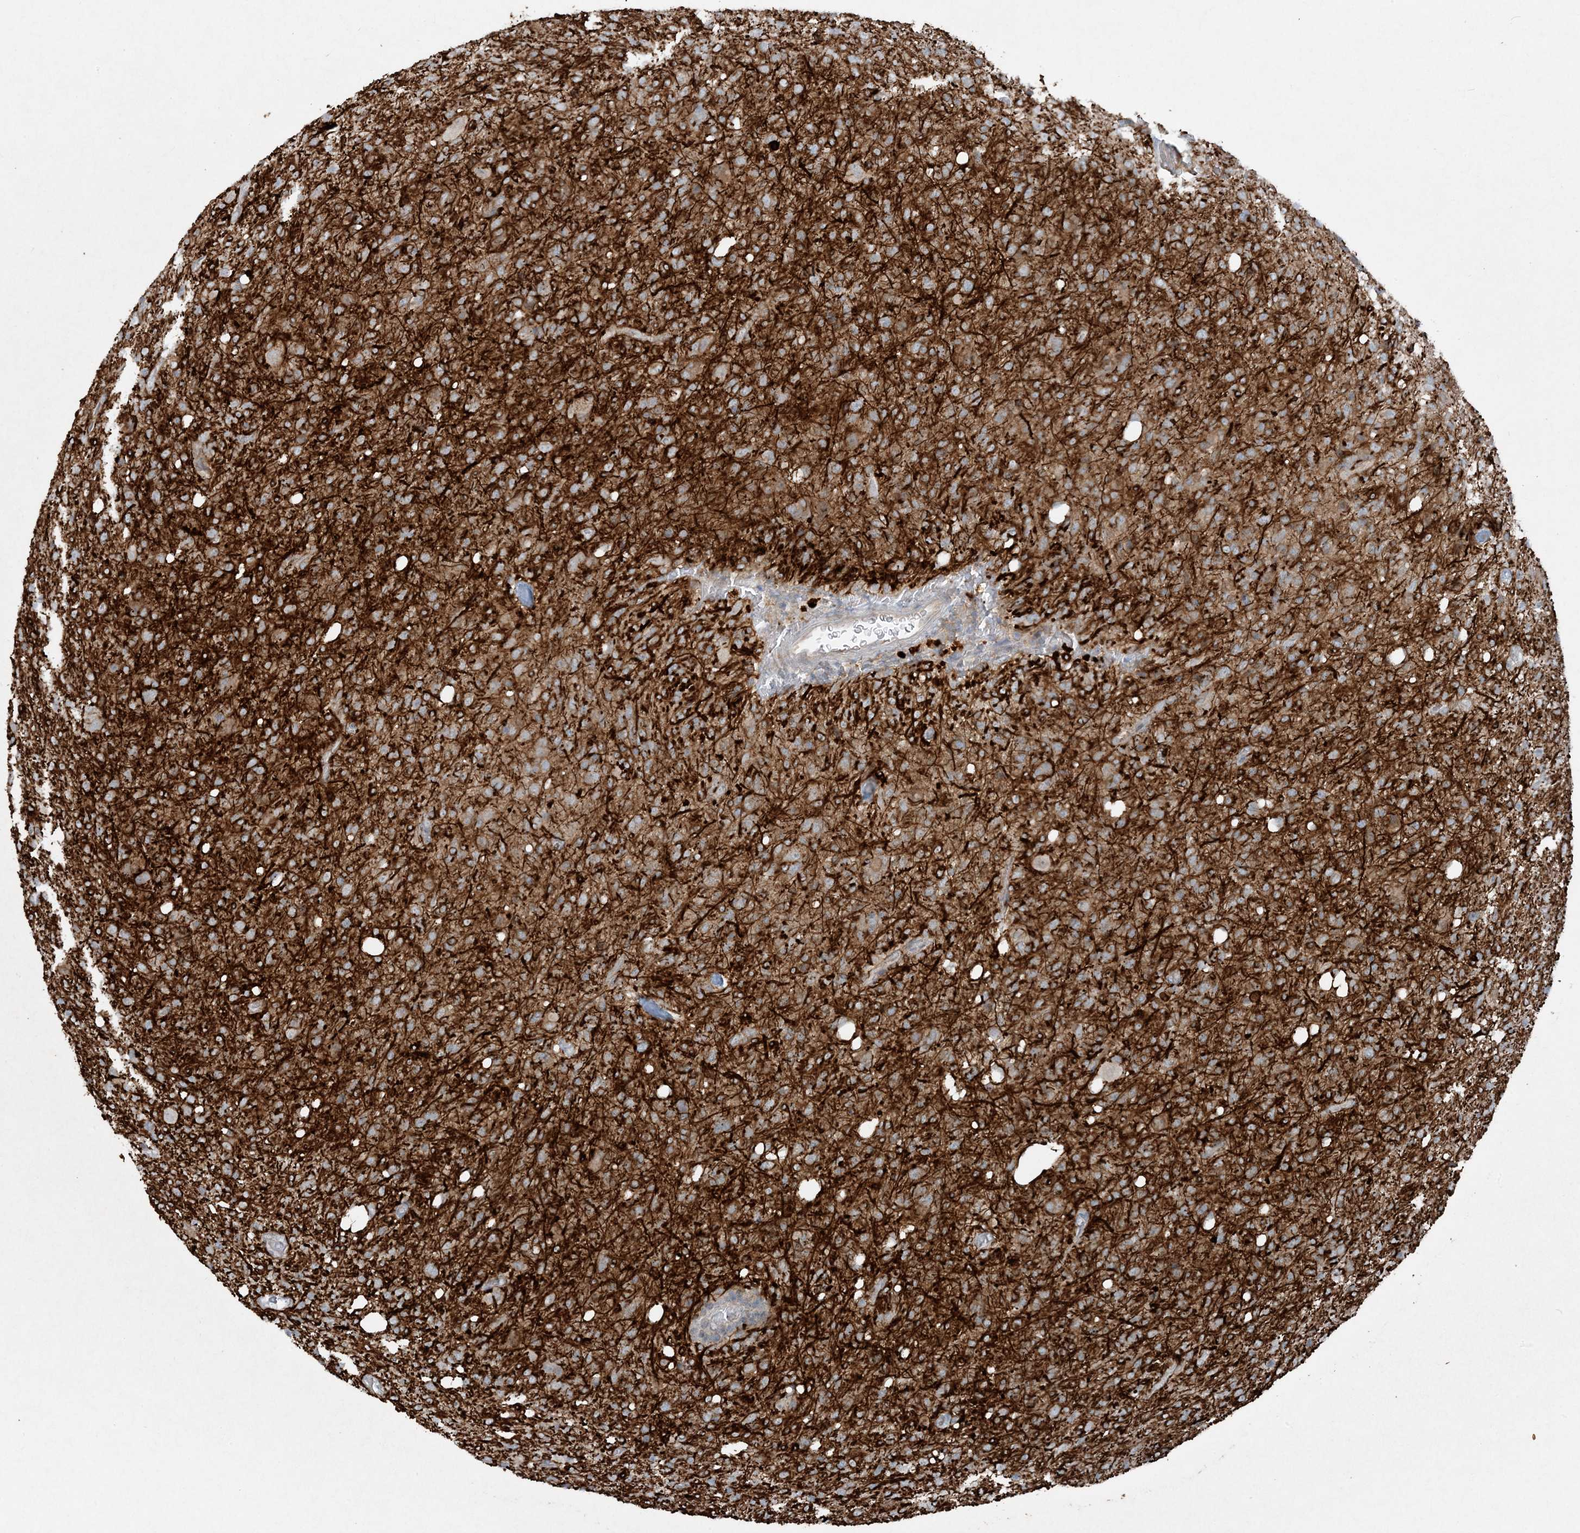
{"staining": {"intensity": "negative", "quantity": "none", "location": "none"}, "tissue": "glioma", "cell_type": "Tumor cells", "image_type": "cancer", "snomed": [{"axis": "morphology", "description": "Glioma, malignant, High grade"}, {"axis": "topography", "description": "Brain"}], "caption": "Protein analysis of glioma shows no significant staining in tumor cells. (DAB (3,3'-diaminobenzidine) immunohistochemistry (IHC), high magnification).", "gene": "MITD1", "patient": {"sex": "female", "age": 57}}